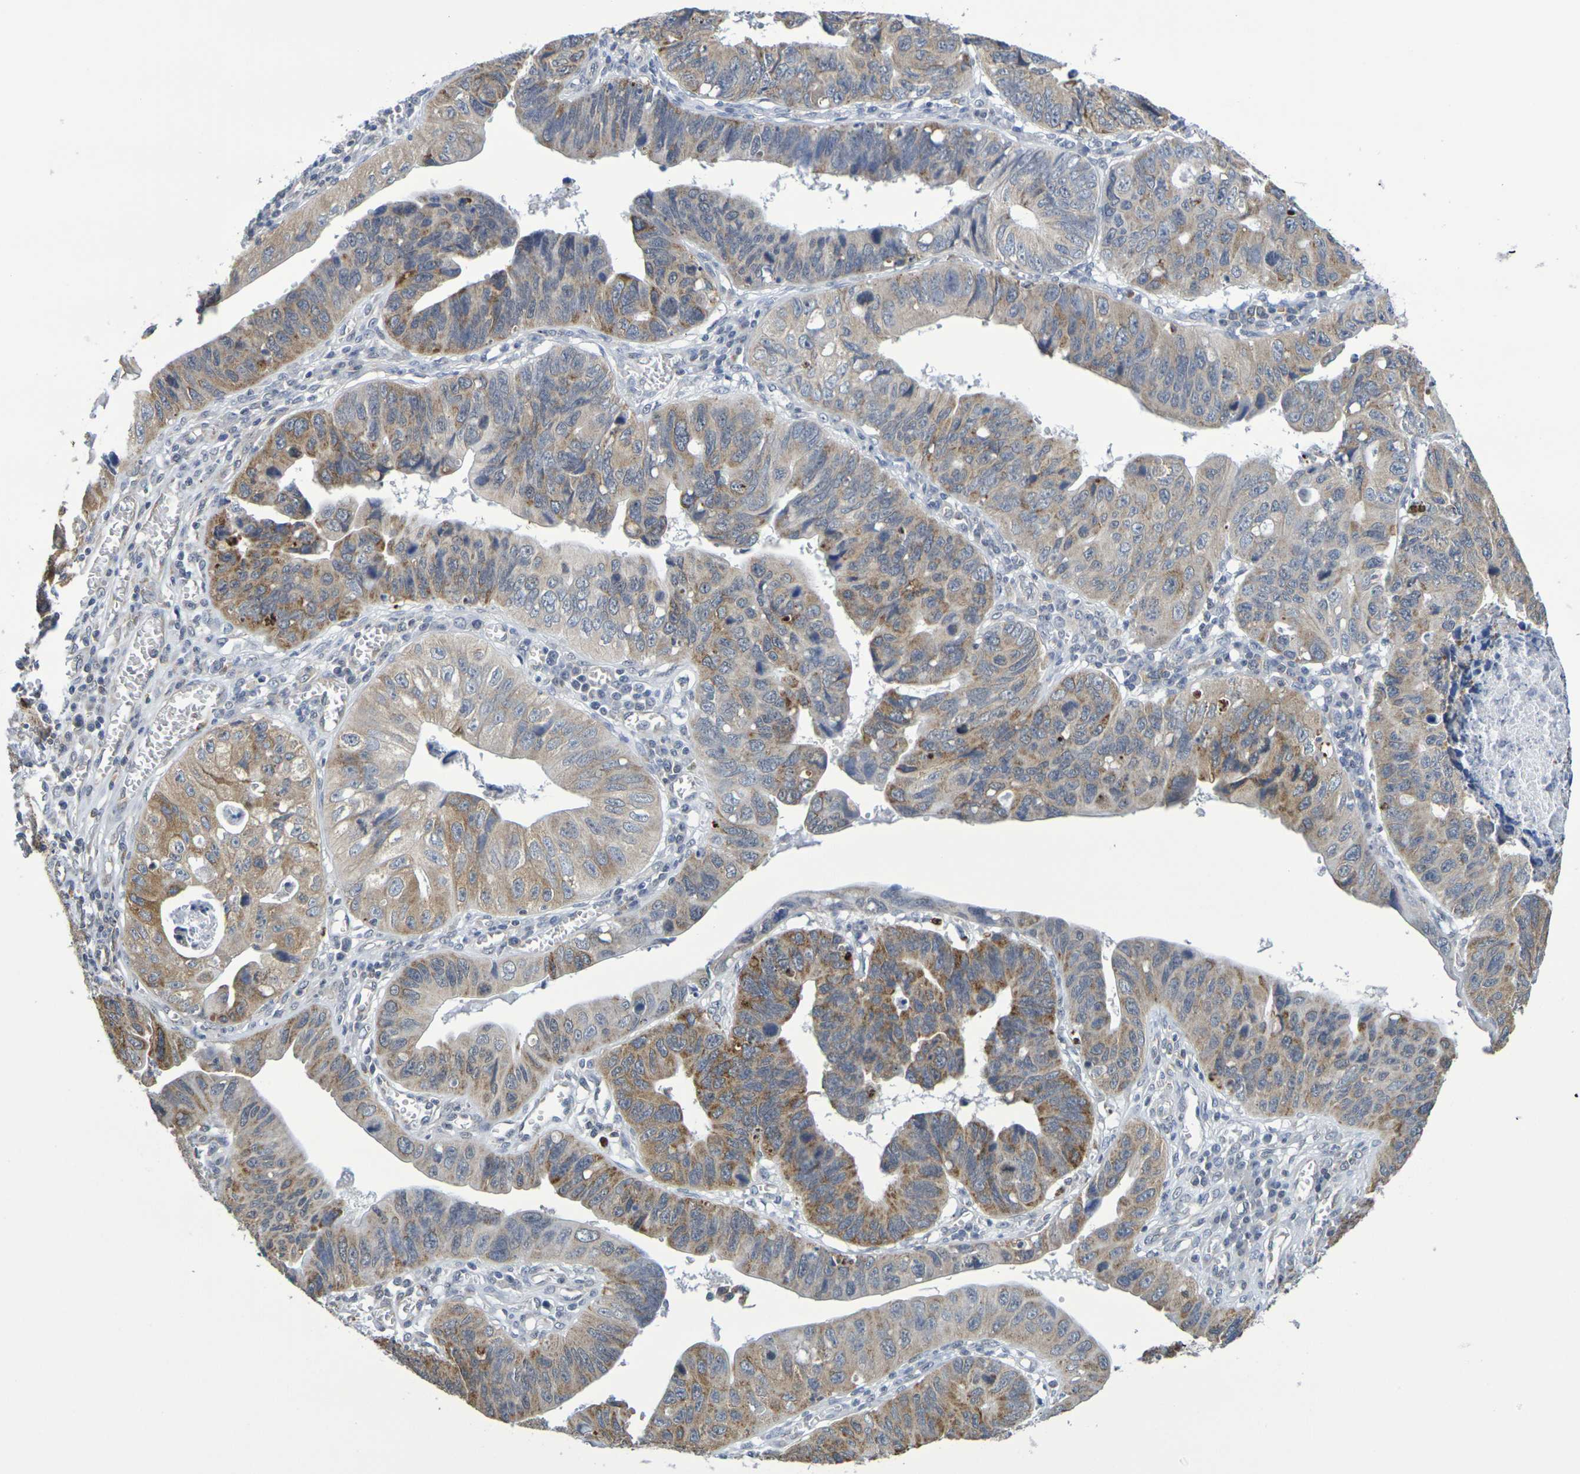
{"staining": {"intensity": "moderate", "quantity": ">75%", "location": "cytoplasmic/membranous"}, "tissue": "stomach cancer", "cell_type": "Tumor cells", "image_type": "cancer", "snomed": [{"axis": "morphology", "description": "Adenocarcinoma, NOS"}, {"axis": "topography", "description": "Stomach"}], "caption": "A photomicrograph showing moderate cytoplasmic/membranous staining in about >75% of tumor cells in adenocarcinoma (stomach), as visualized by brown immunohistochemical staining.", "gene": "CHRNB1", "patient": {"sex": "male", "age": 59}}